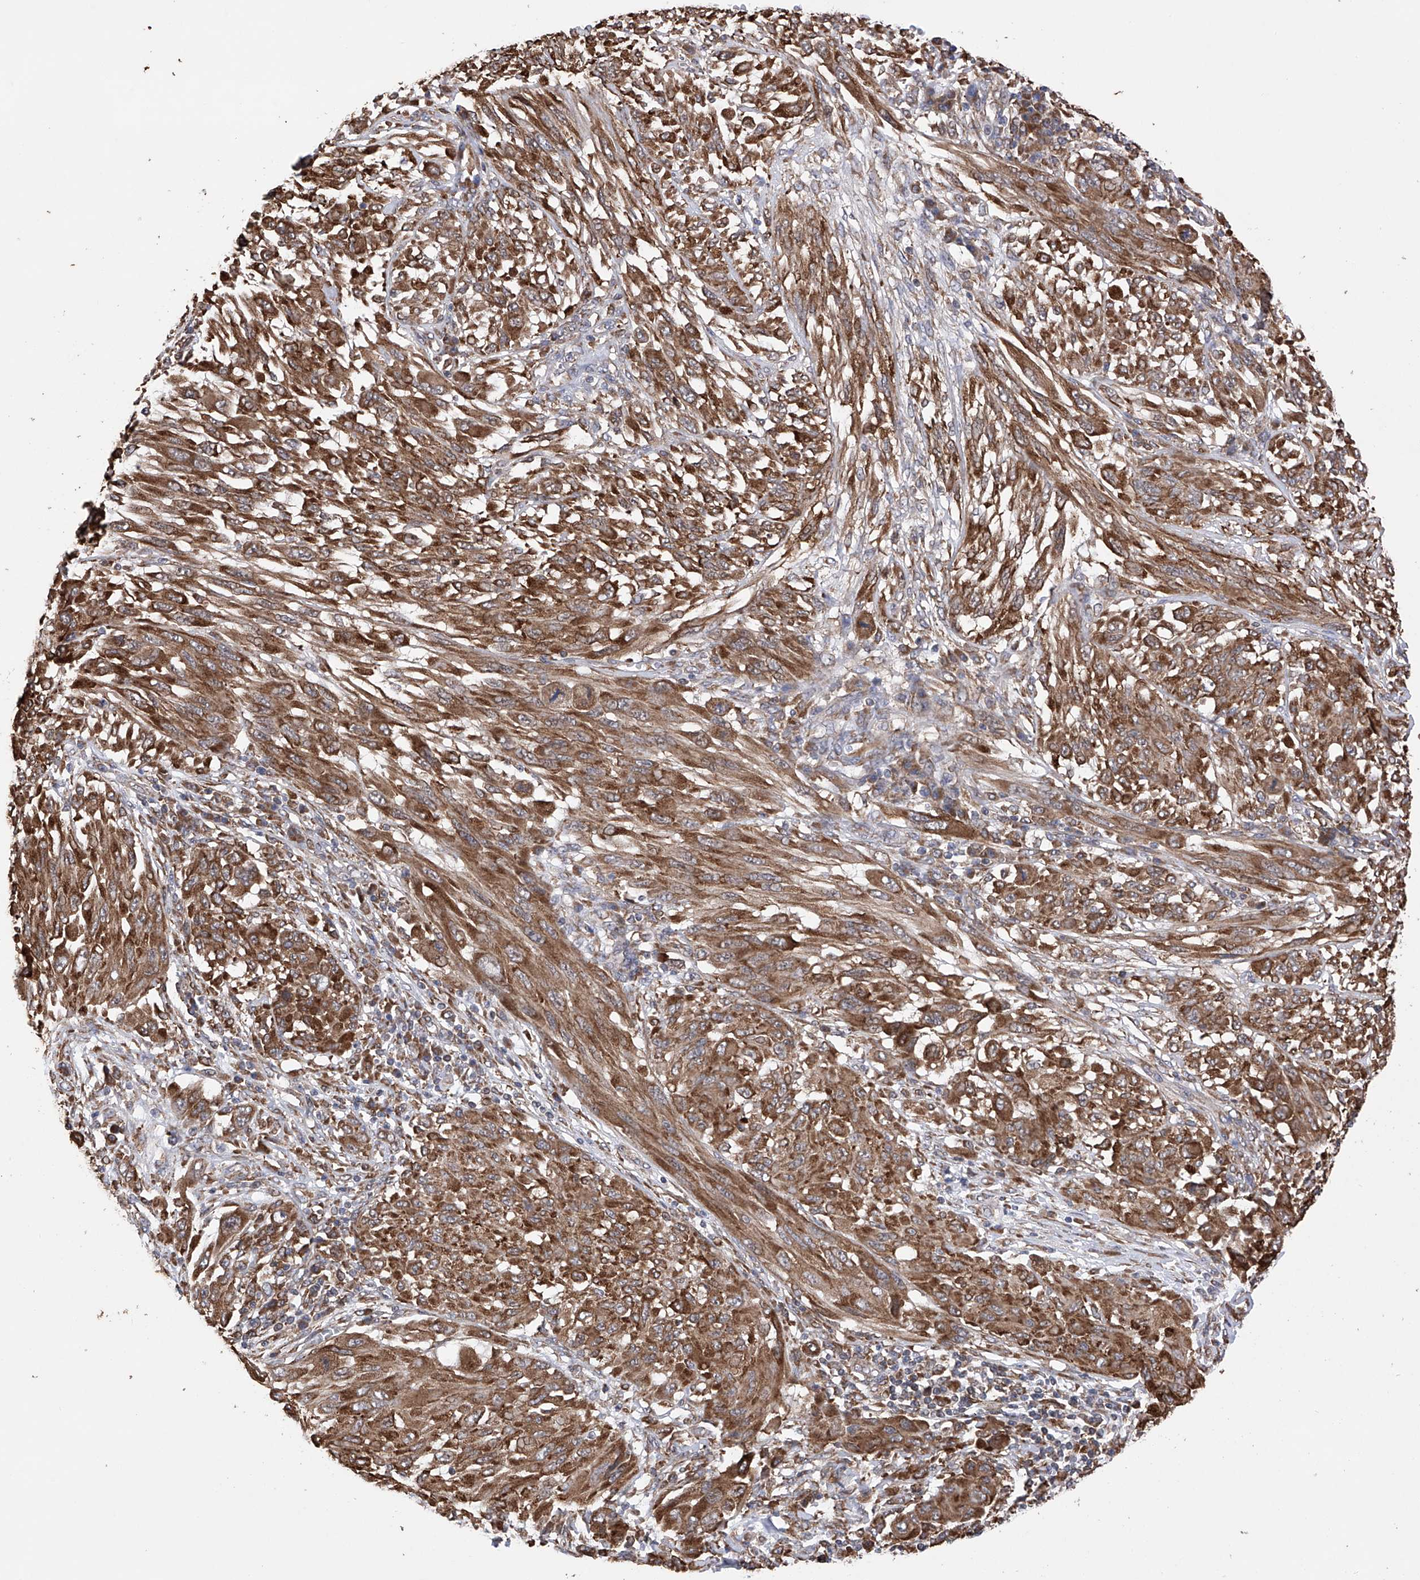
{"staining": {"intensity": "moderate", "quantity": ">75%", "location": "cytoplasmic/membranous"}, "tissue": "melanoma", "cell_type": "Tumor cells", "image_type": "cancer", "snomed": [{"axis": "morphology", "description": "Malignant melanoma, NOS"}, {"axis": "topography", "description": "Skin"}], "caption": "A micrograph showing moderate cytoplasmic/membranous positivity in about >75% of tumor cells in malignant melanoma, as visualized by brown immunohistochemical staining.", "gene": "DNAH8", "patient": {"sex": "female", "age": 91}}